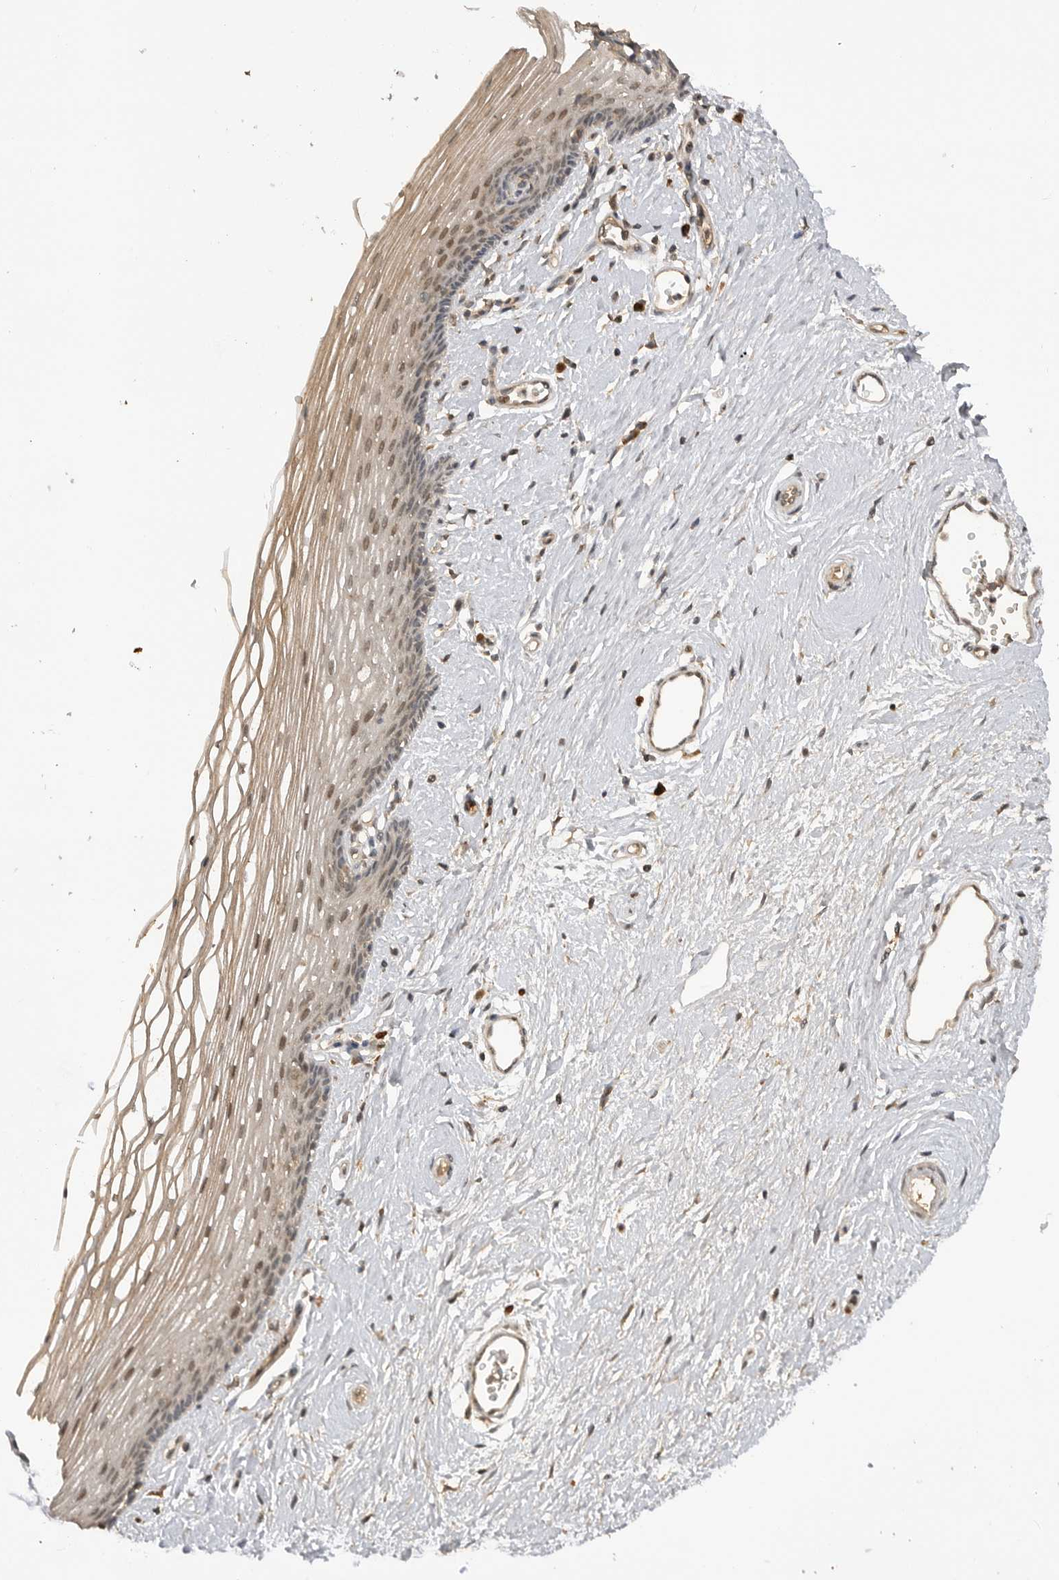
{"staining": {"intensity": "moderate", "quantity": ">75%", "location": "nuclear"}, "tissue": "vagina", "cell_type": "Squamous epithelial cells", "image_type": "normal", "snomed": [{"axis": "morphology", "description": "Normal tissue, NOS"}, {"axis": "topography", "description": "Vagina"}], "caption": "High-power microscopy captured an immunohistochemistry photomicrograph of benign vagina, revealing moderate nuclear staining in about >75% of squamous epithelial cells. (DAB IHC, brown staining for protein, blue staining for nuclei).", "gene": "ASPSCR1", "patient": {"sex": "female", "age": 46}}